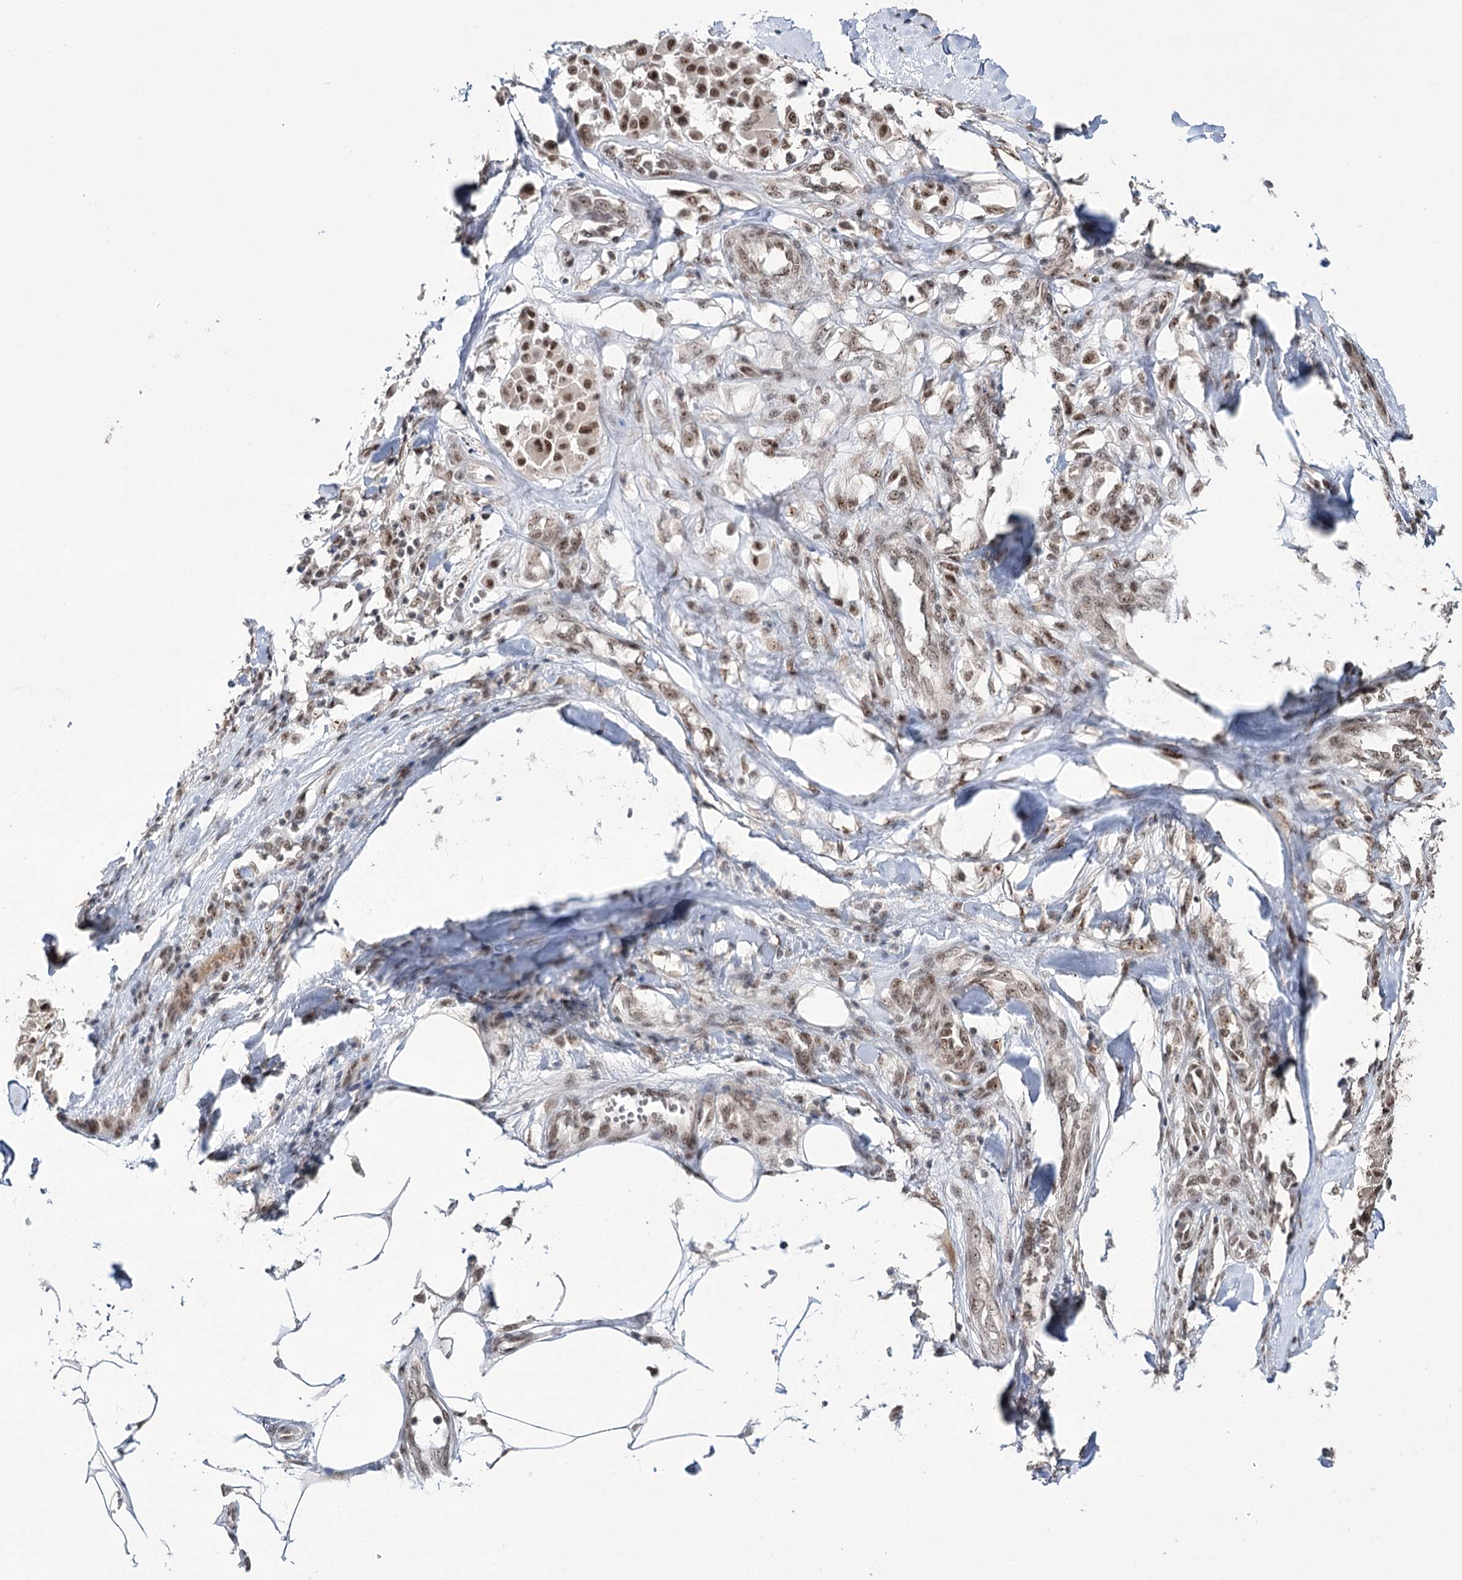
{"staining": {"intensity": "moderate", "quantity": ">75%", "location": "nuclear"}, "tissue": "melanoma", "cell_type": "Tumor cells", "image_type": "cancer", "snomed": [{"axis": "morphology", "description": "Malignant melanoma, Metastatic site"}, {"axis": "topography", "description": "Soft tissue"}], "caption": "DAB immunohistochemical staining of melanoma reveals moderate nuclear protein staining in approximately >75% of tumor cells. (brown staining indicates protein expression, while blue staining denotes nuclei).", "gene": "ERCC3", "patient": {"sex": "male", "age": 41}}